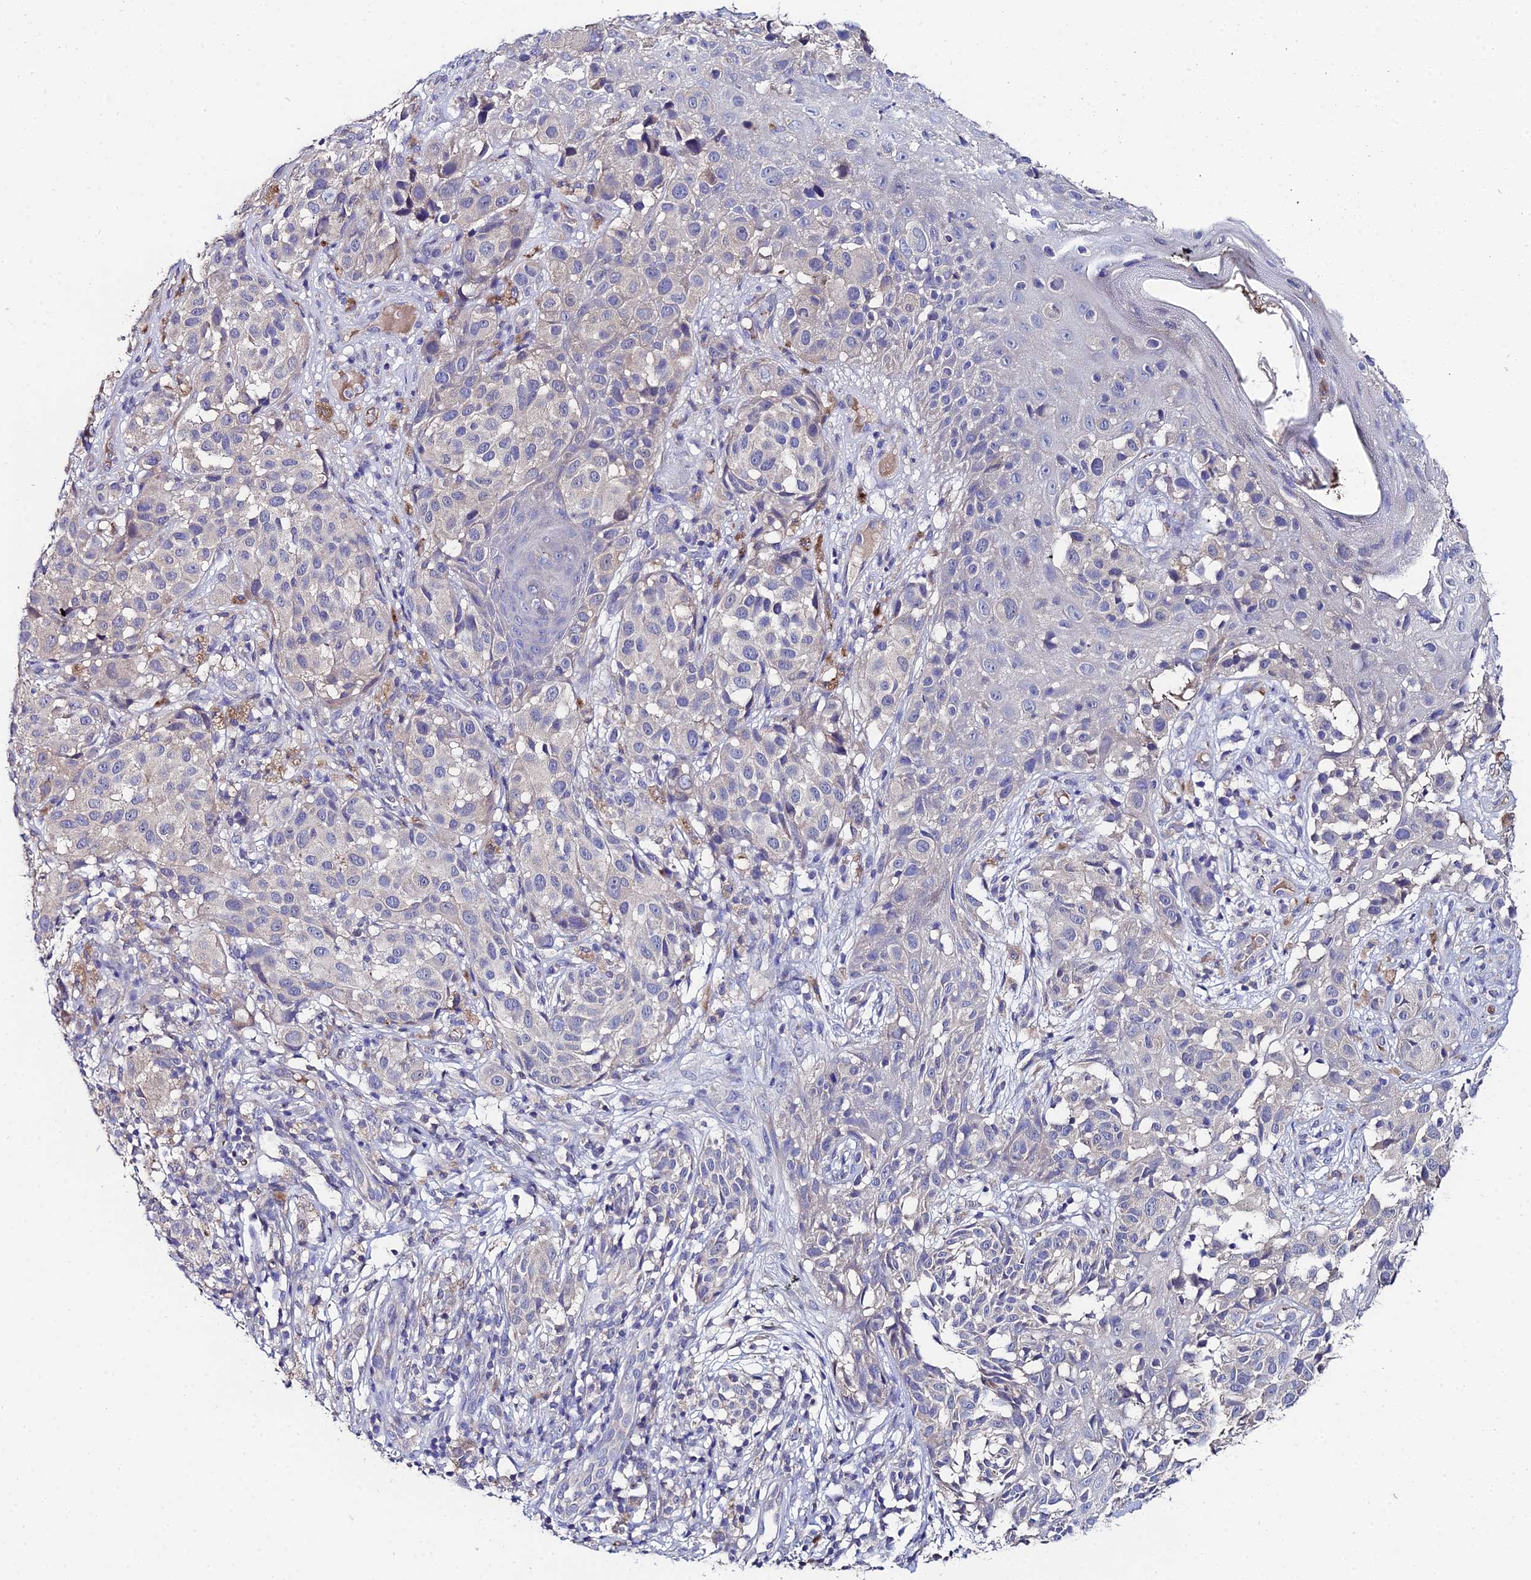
{"staining": {"intensity": "negative", "quantity": "none", "location": "none"}, "tissue": "melanoma", "cell_type": "Tumor cells", "image_type": "cancer", "snomed": [{"axis": "morphology", "description": "Malignant melanoma, NOS"}, {"axis": "topography", "description": "Skin"}], "caption": "High magnification brightfield microscopy of malignant melanoma stained with DAB (3,3'-diaminobenzidine) (brown) and counterstained with hematoxylin (blue): tumor cells show no significant expression.", "gene": "UBE2L3", "patient": {"sex": "male", "age": 38}}